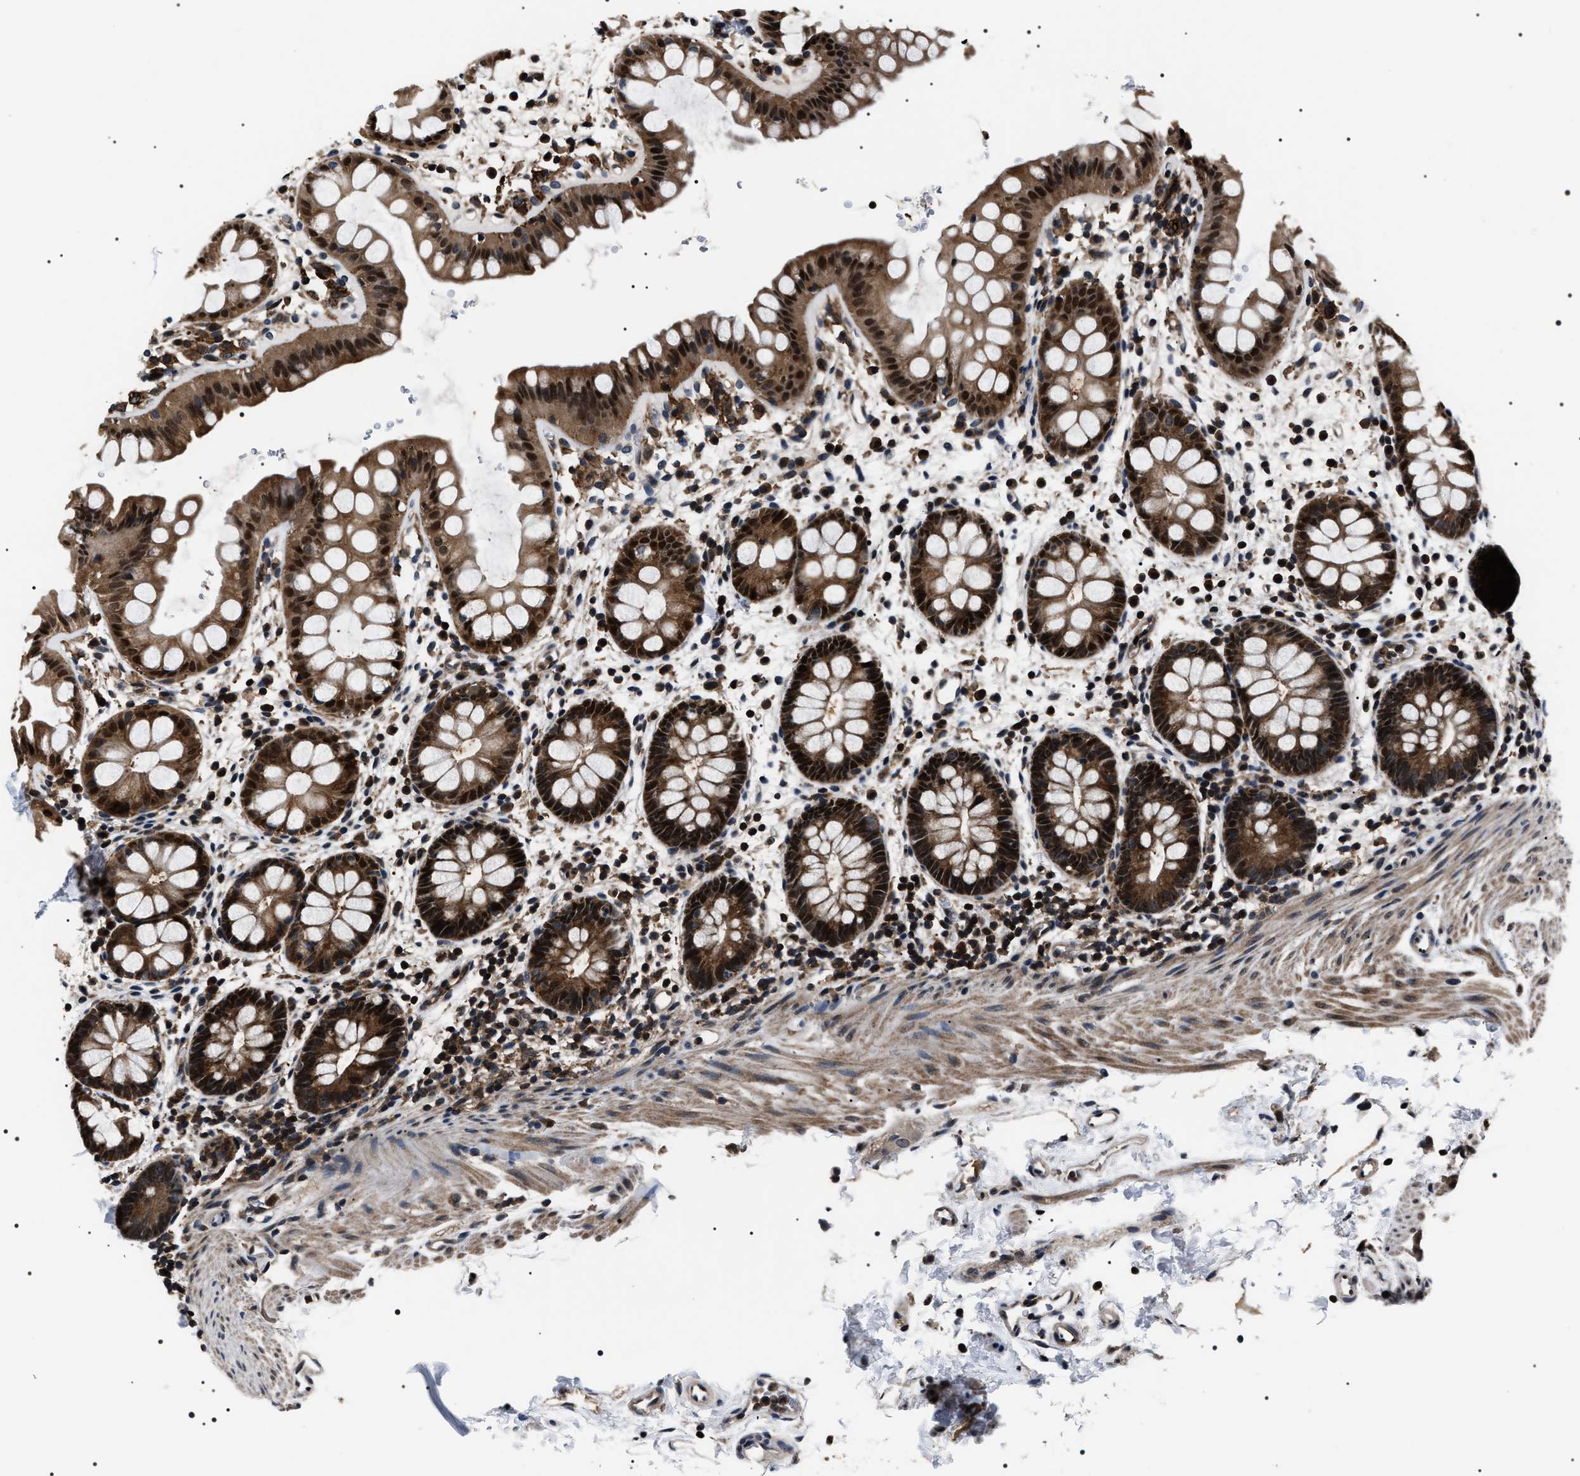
{"staining": {"intensity": "strong", "quantity": ">75%", "location": "cytoplasmic/membranous,nuclear"}, "tissue": "rectum", "cell_type": "Glandular cells", "image_type": "normal", "snomed": [{"axis": "morphology", "description": "Normal tissue, NOS"}, {"axis": "topography", "description": "Rectum"}], "caption": "IHC (DAB) staining of unremarkable rectum demonstrates strong cytoplasmic/membranous,nuclear protein staining in approximately >75% of glandular cells. (brown staining indicates protein expression, while blue staining denotes nuclei).", "gene": "SIPA1", "patient": {"sex": "female", "age": 24}}